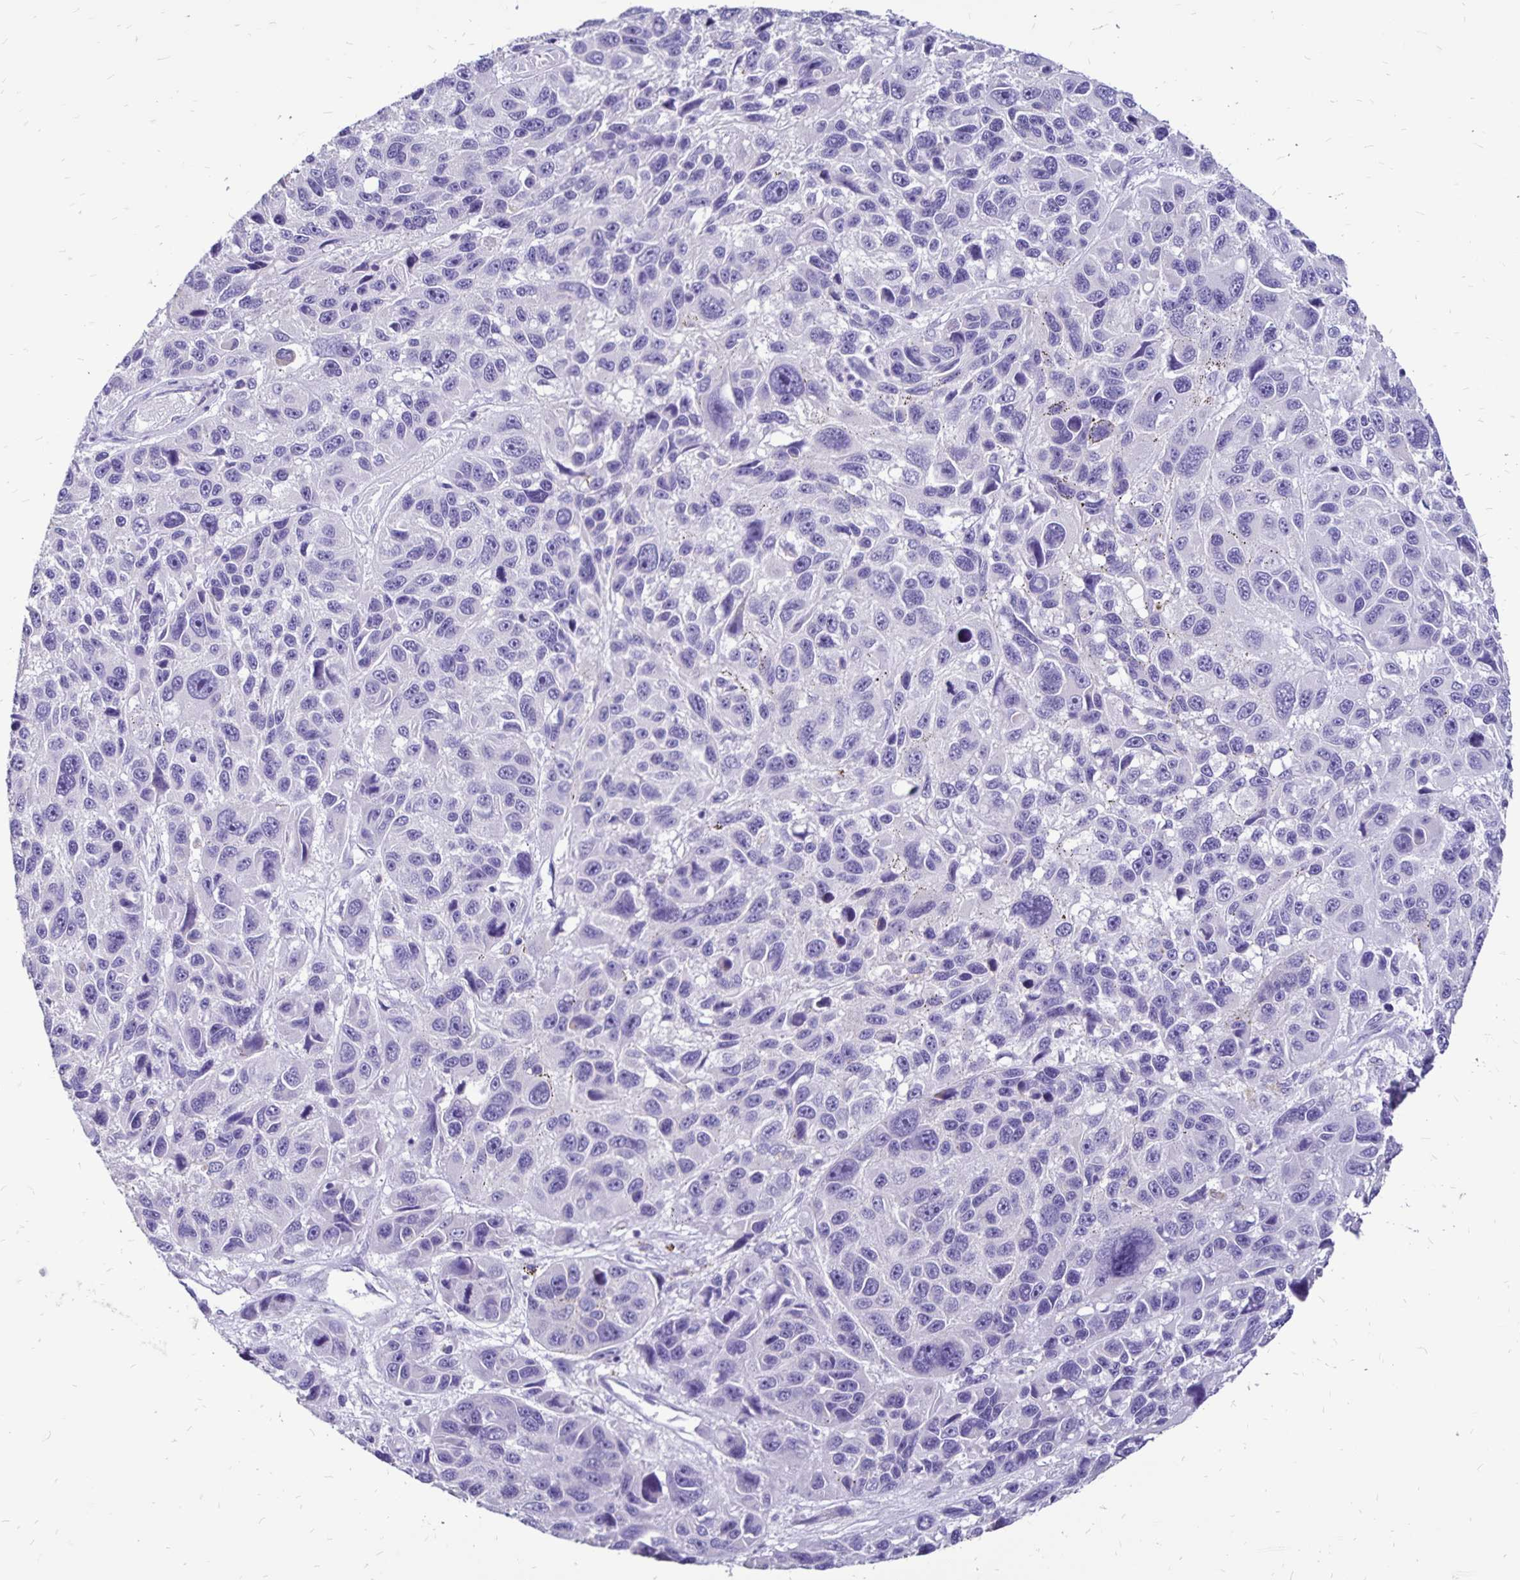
{"staining": {"intensity": "negative", "quantity": "none", "location": "none"}, "tissue": "melanoma", "cell_type": "Tumor cells", "image_type": "cancer", "snomed": [{"axis": "morphology", "description": "Malignant melanoma, NOS"}, {"axis": "topography", "description": "Skin"}], "caption": "This is a micrograph of immunohistochemistry (IHC) staining of melanoma, which shows no staining in tumor cells.", "gene": "EVPL", "patient": {"sex": "male", "age": 53}}